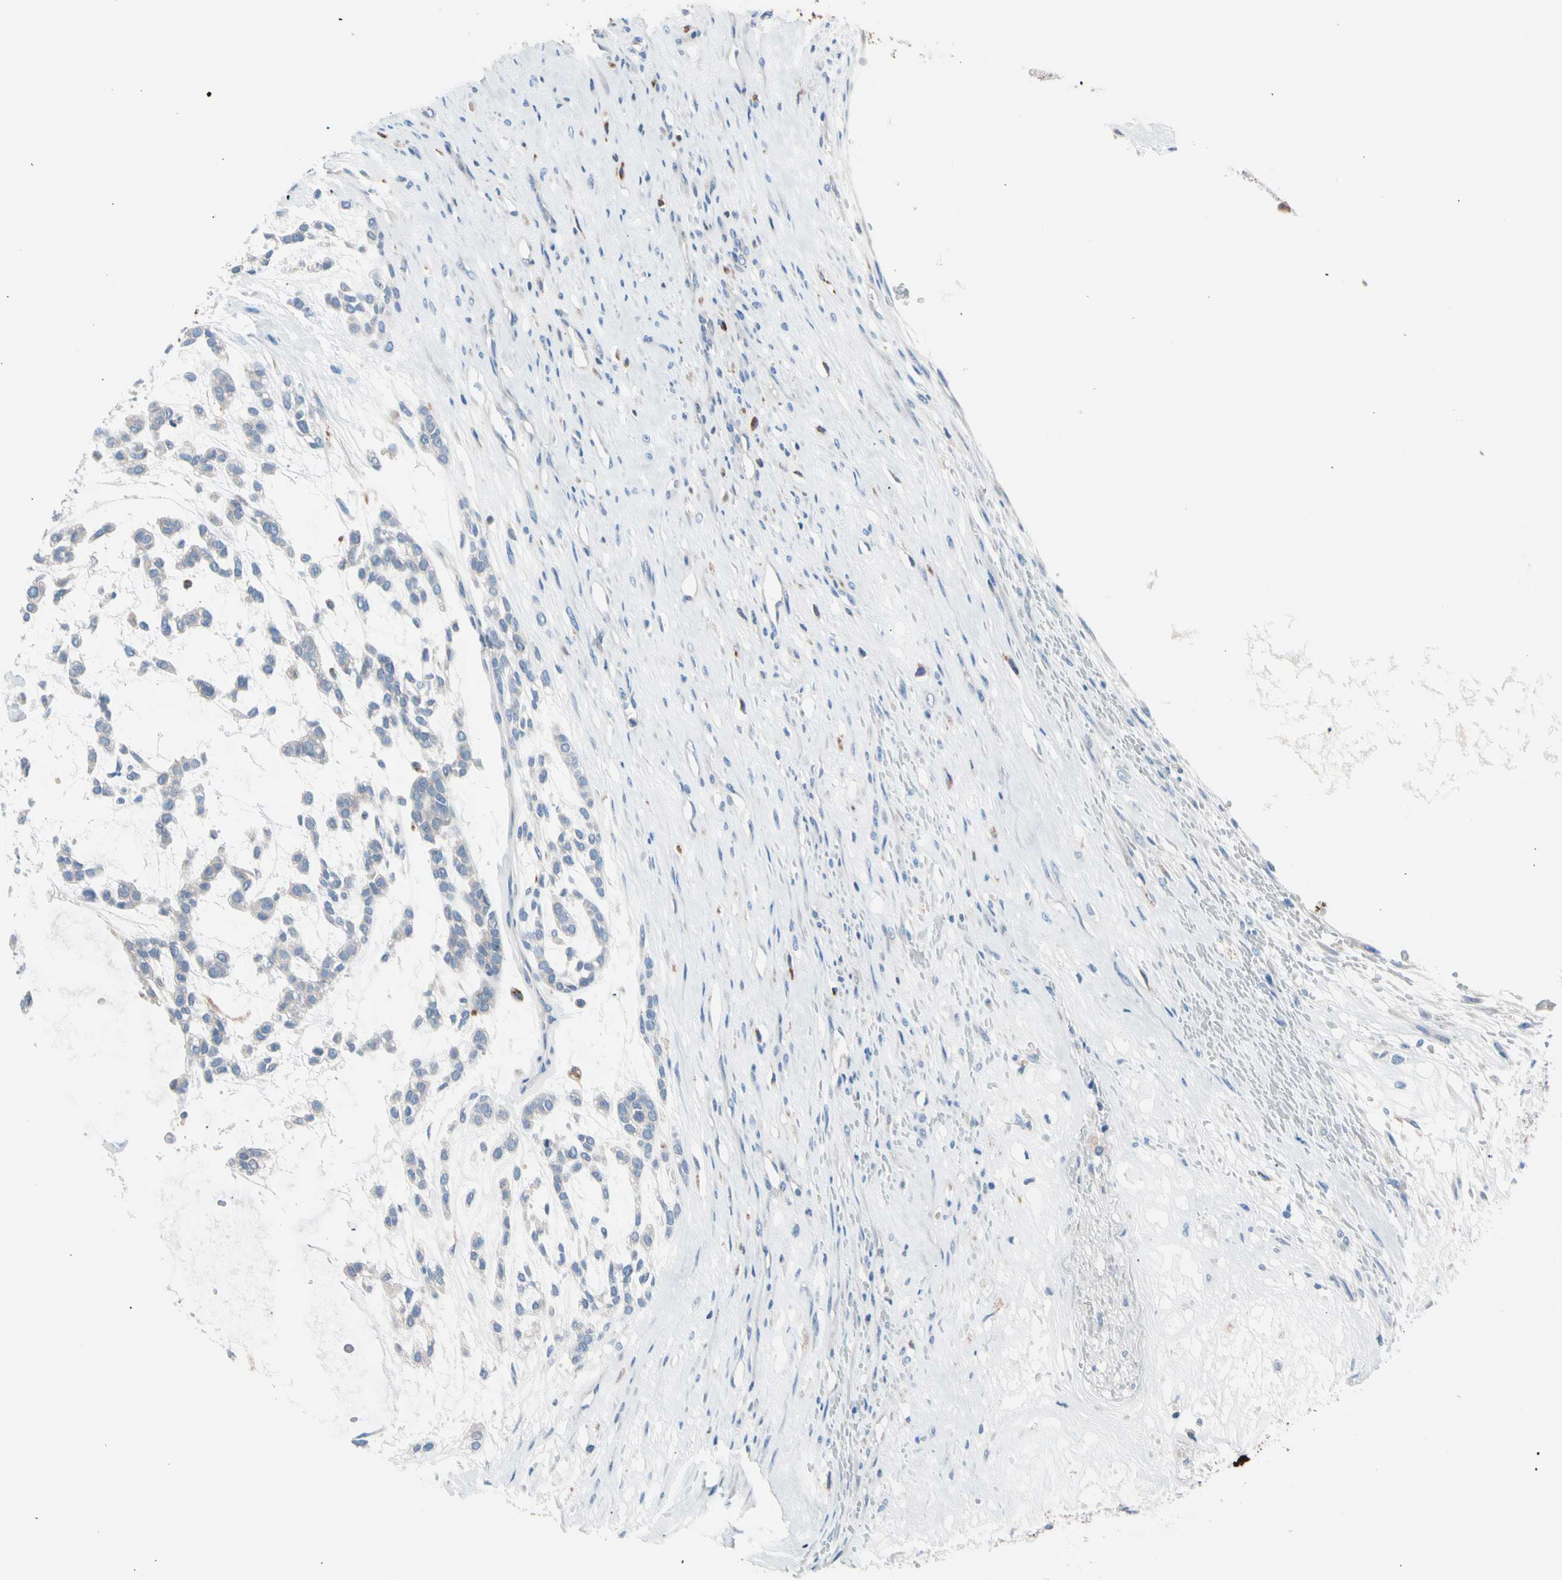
{"staining": {"intensity": "negative", "quantity": "none", "location": "none"}, "tissue": "head and neck cancer", "cell_type": "Tumor cells", "image_type": "cancer", "snomed": [{"axis": "morphology", "description": "Adenocarcinoma, NOS"}, {"axis": "morphology", "description": "Adenoma, NOS"}, {"axis": "topography", "description": "Head-Neck"}], "caption": "Immunohistochemistry photomicrograph of adenocarcinoma (head and neck) stained for a protein (brown), which displays no positivity in tumor cells.", "gene": "CASQ1", "patient": {"sex": "female", "age": 55}}